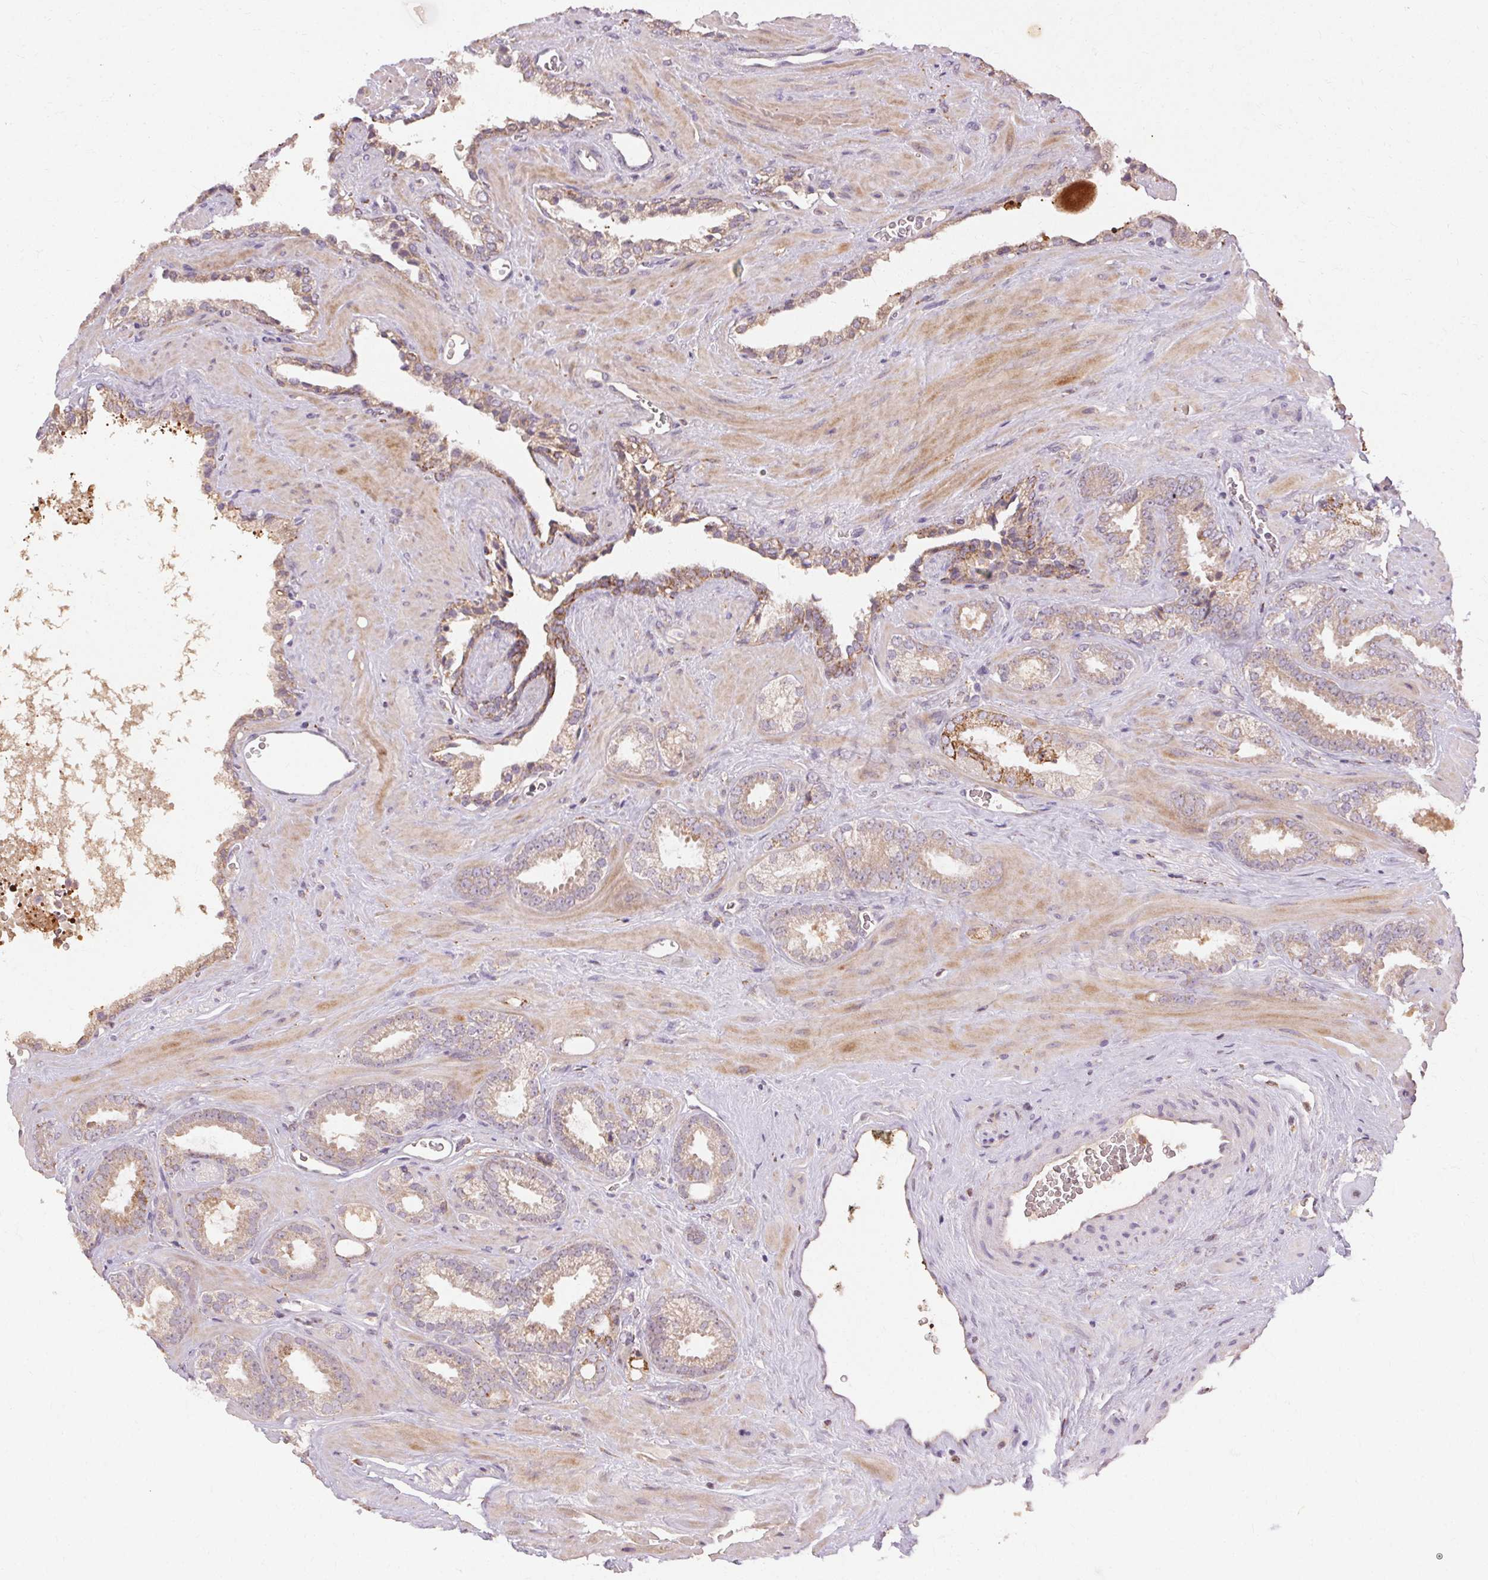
{"staining": {"intensity": "strong", "quantity": "<25%", "location": "cytoplasmic/membranous"}, "tissue": "prostate cancer", "cell_type": "Tumor cells", "image_type": "cancer", "snomed": [{"axis": "morphology", "description": "Adenocarcinoma, Low grade"}, {"axis": "topography", "description": "Prostate"}], "caption": "Immunohistochemistry (DAB) staining of prostate cancer (low-grade adenocarcinoma) exhibits strong cytoplasmic/membranous protein positivity in about <25% of tumor cells.", "gene": "REP15", "patient": {"sex": "male", "age": 62}}